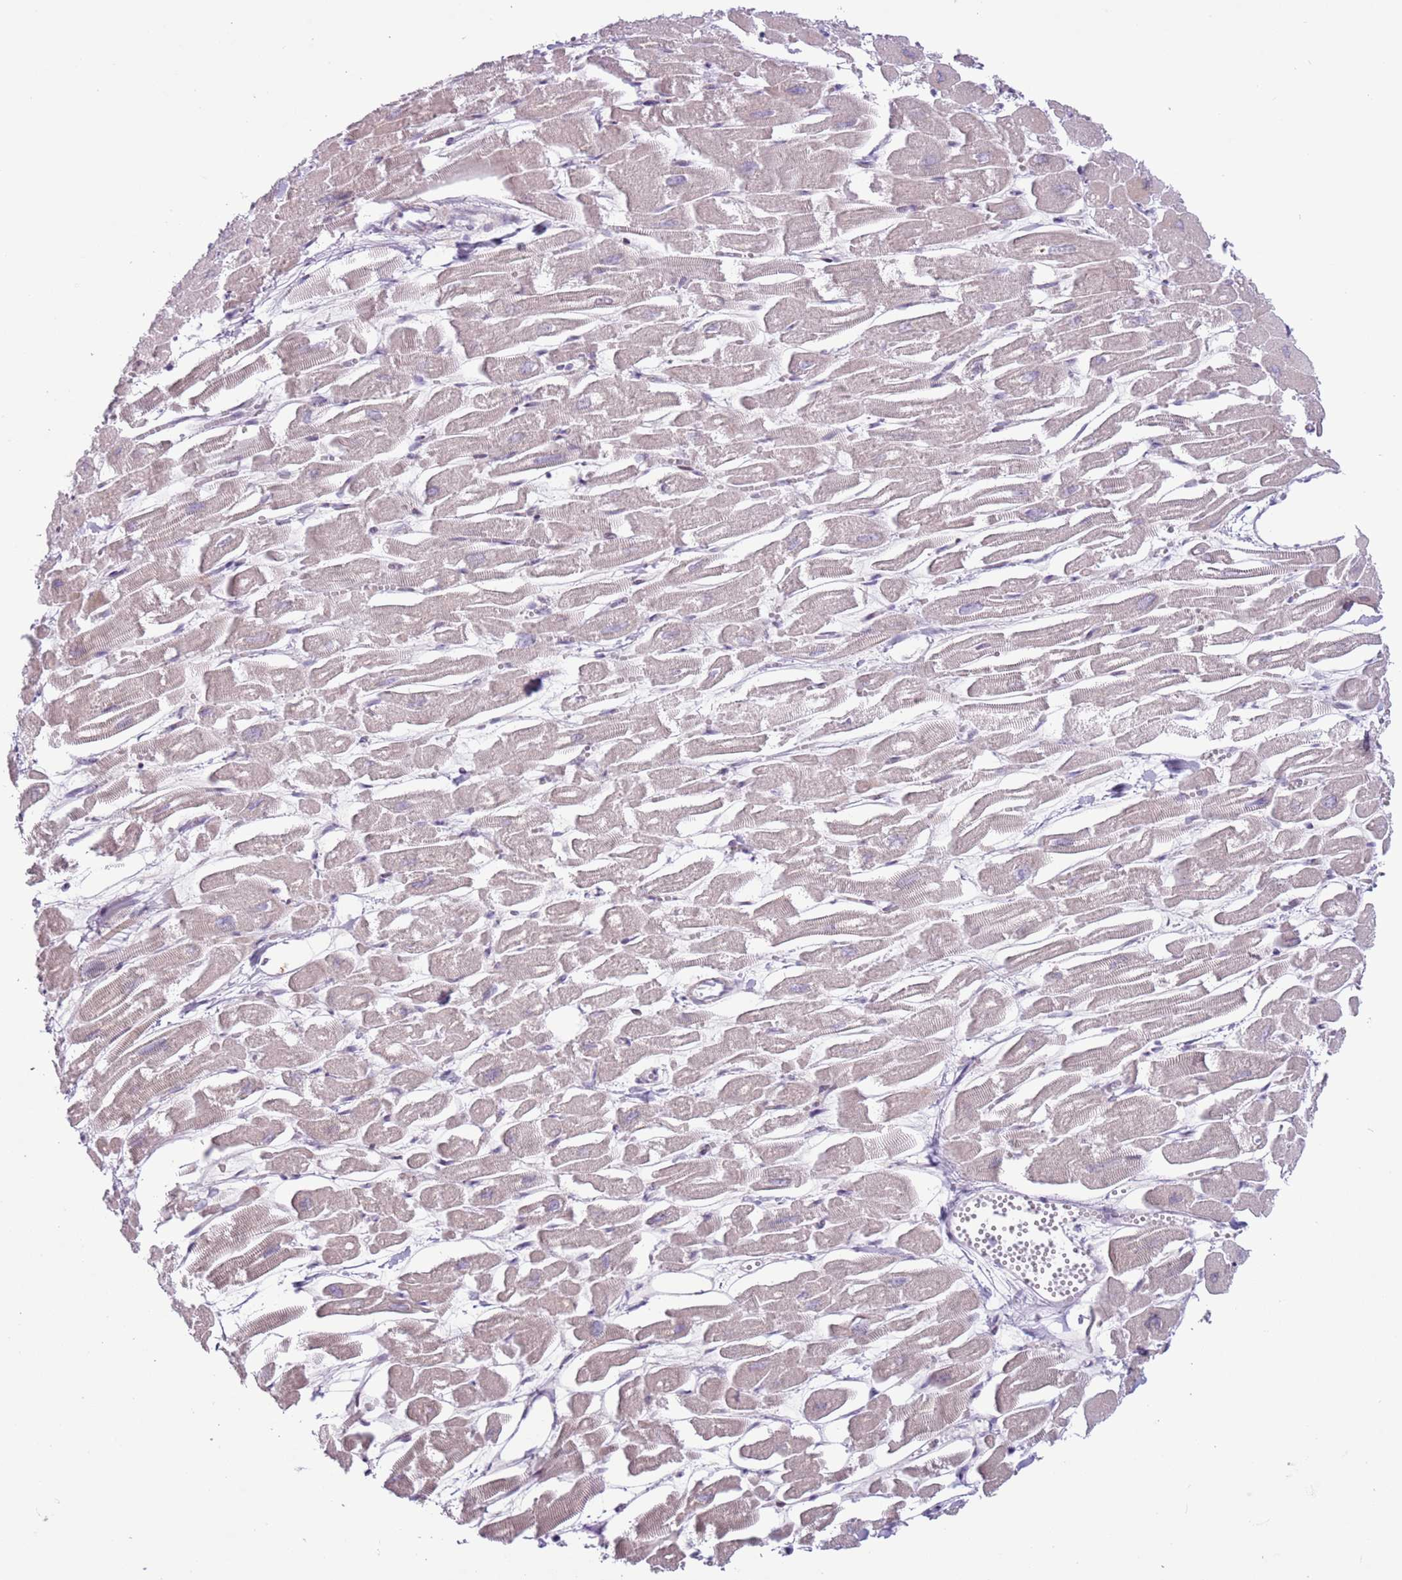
{"staining": {"intensity": "weak", "quantity": "<25%", "location": "cytoplasmic/membranous"}, "tissue": "heart muscle", "cell_type": "Cardiomyocytes", "image_type": "normal", "snomed": [{"axis": "morphology", "description": "Normal tissue, NOS"}, {"axis": "topography", "description": "Heart"}], "caption": "Heart muscle was stained to show a protein in brown. There is no significant staining in cardiomyocytes. (DAB (3,3'-diaminobenzidine) immunohistochemistry (IHC), high magnification).", "gene": "MLLT11", "patient": {"sex": "male", "age": 54}}